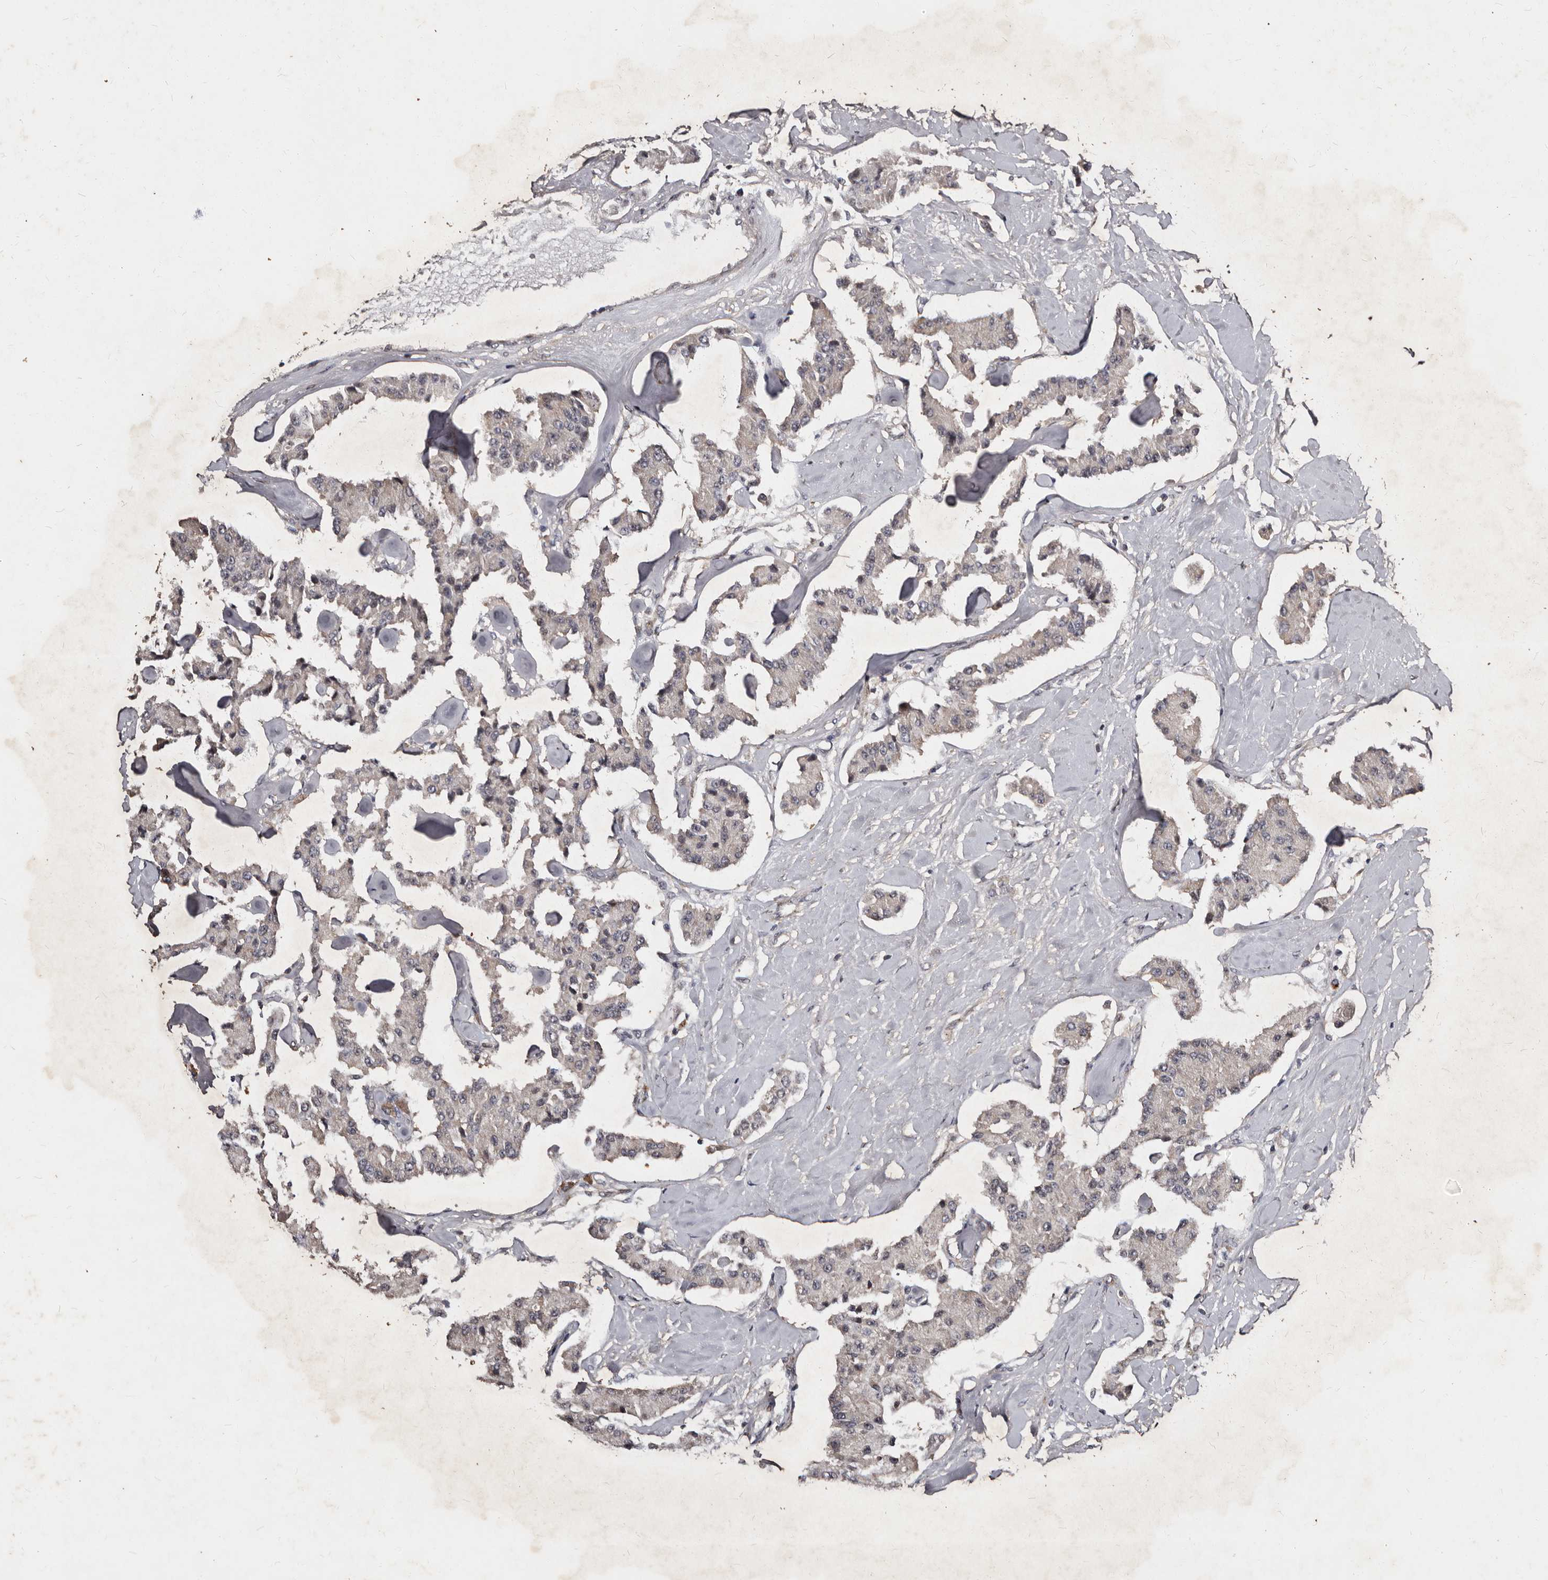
{"staining": {"intensity": "negative", "quantity": "none", "location": "none"}, "tissue": "carcinoid", "cell_type": "Tumor cells", "image_type": "cancer", "snomed": [{"axis": "morphology", "description": "Carcinoid, malignant, NOS"}, {"axis": "topography", "description": "Pancreas"}], "caption": "The immunohistochemistry micrograph has no significant expression in tumor cells of carcinoid tissue.", "gene": "MKRN3", "patient": {"sex": "male", "age": 41}}